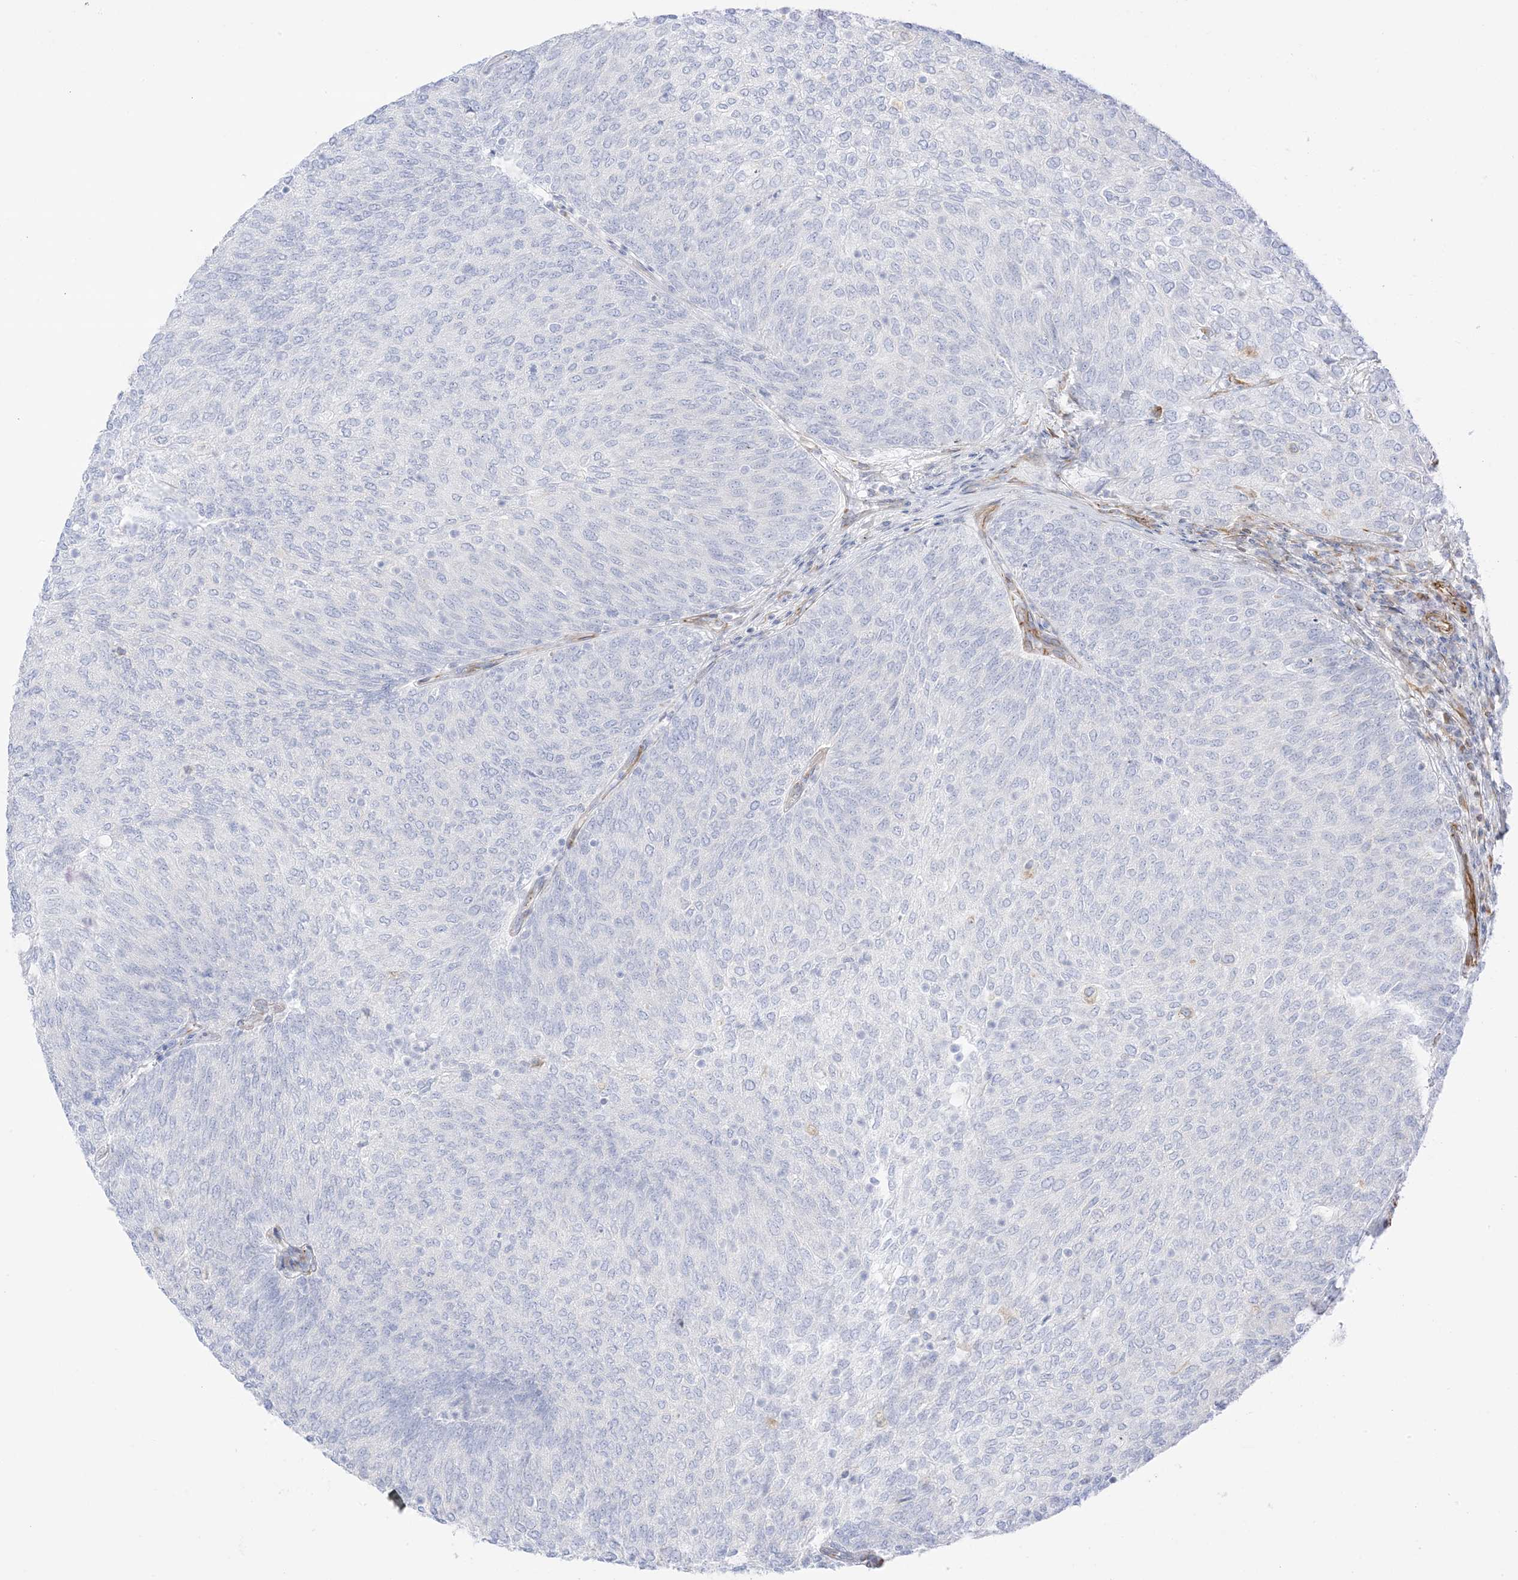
{"staining": {"intensity": "negative", "quantity": "none", "location": "none"}, "tissue": "urothelial cancer", "cell_type": "Tumor cells", "image_type": "cancer", "snomed": [{"axis": "morphology", "description": "Urothelial carcinoma, Low grade"}, {"axis": "topography", "description": "Urinary bladder"}], "caption": "IHC micrograph of urothelial cancer stained for a protein (brown), which shows no staining in tumor cells.", "gene": "PID1", "patient": {"sex": "female", "age": 79}}